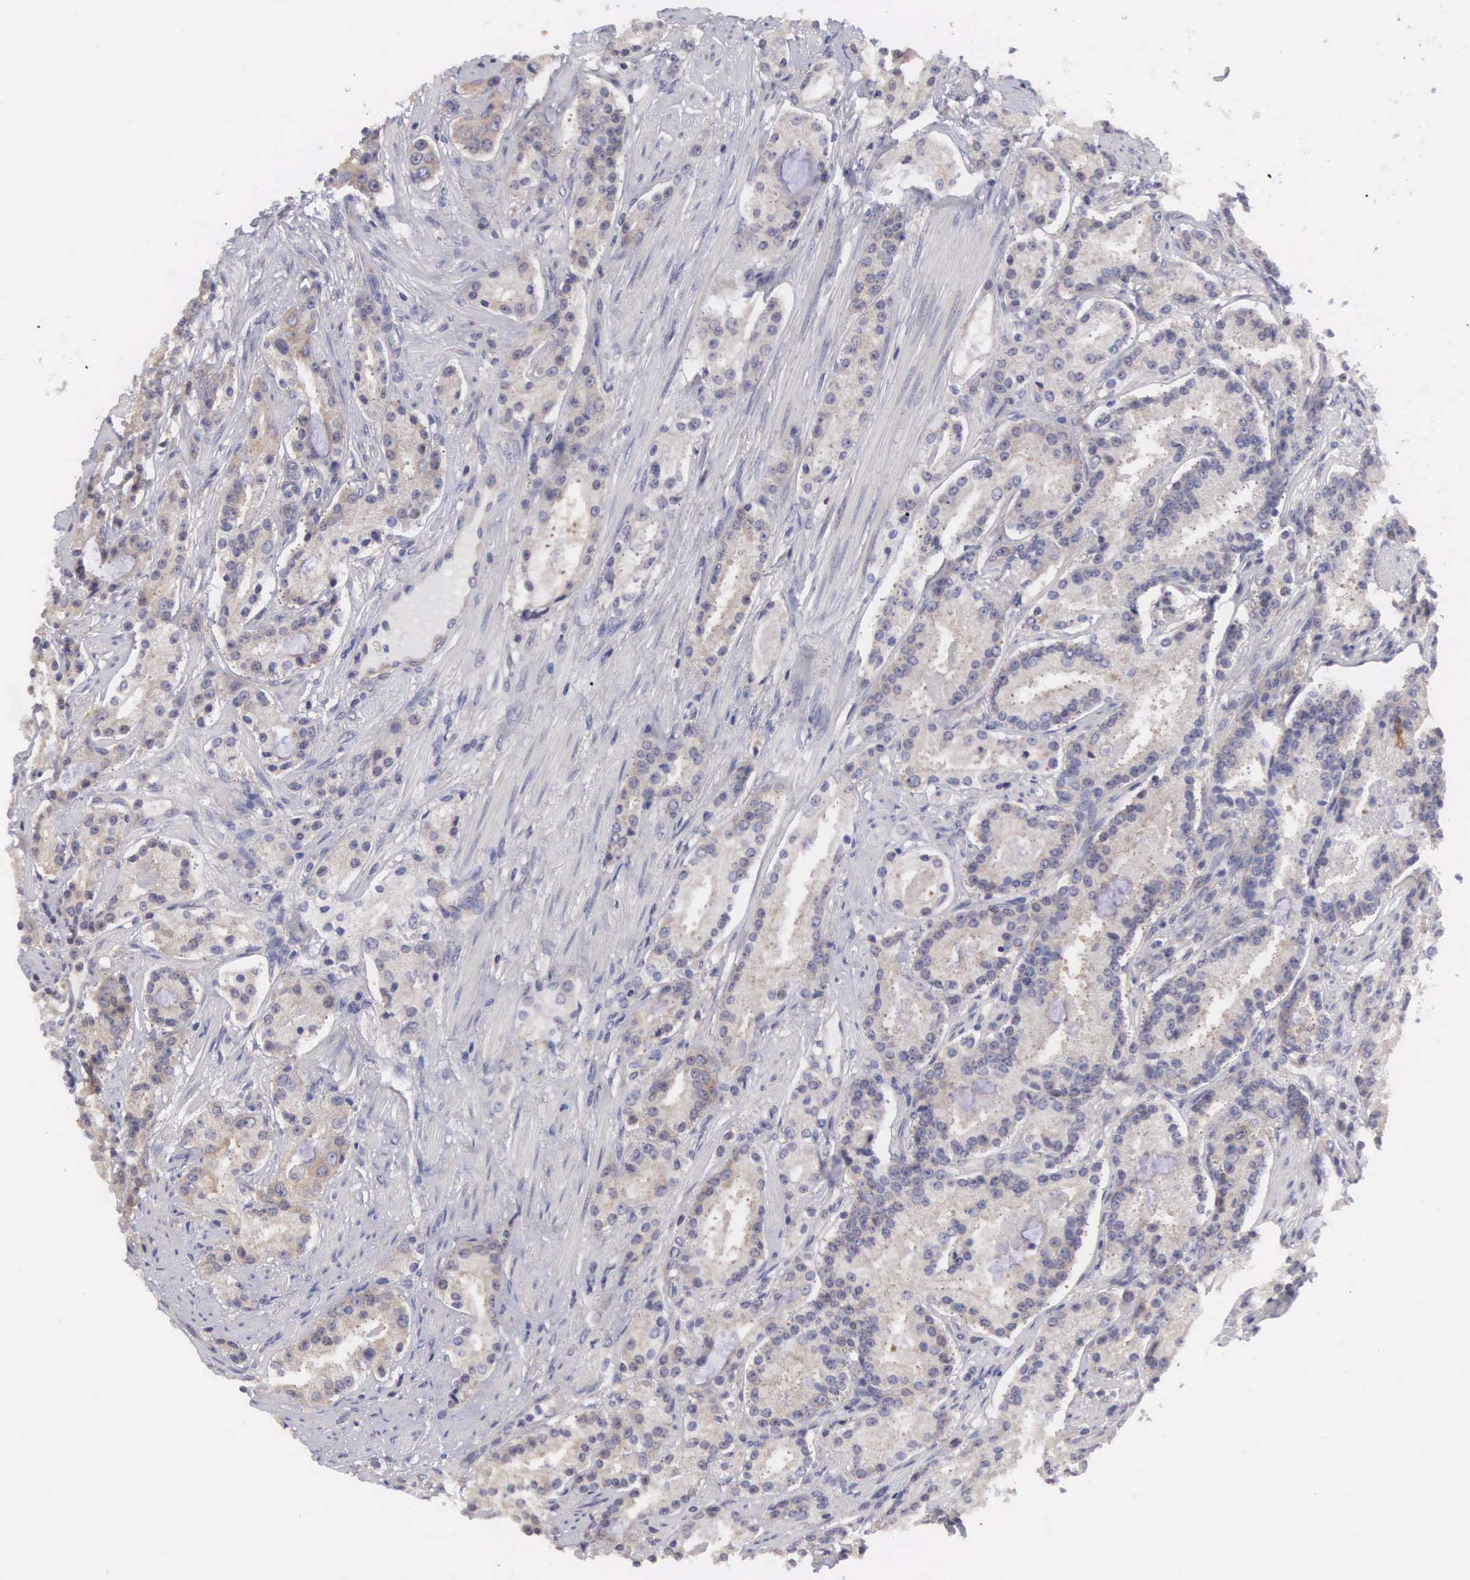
{"staining": {"intensity": "weak", "quantity": "25%-75%", "location": "cytoplasmic/membranous"}, "tissue": "prostate cancer", "cell_type": "Tumor cells", "image_type": "cancer", "snomed": [{"axis": "morphology", "description": "Adenocarcinoma, Medium grade"}, {"axis": "topography", "description": "Prostate"}], "caption": "Tumor cells demonstrate weak cytoplasmic/membranous staining in approximately 25%-75% of cells in prostate cancer.", "gene": "TXLNG", "patient": {"sex": "male", "age": 72}}